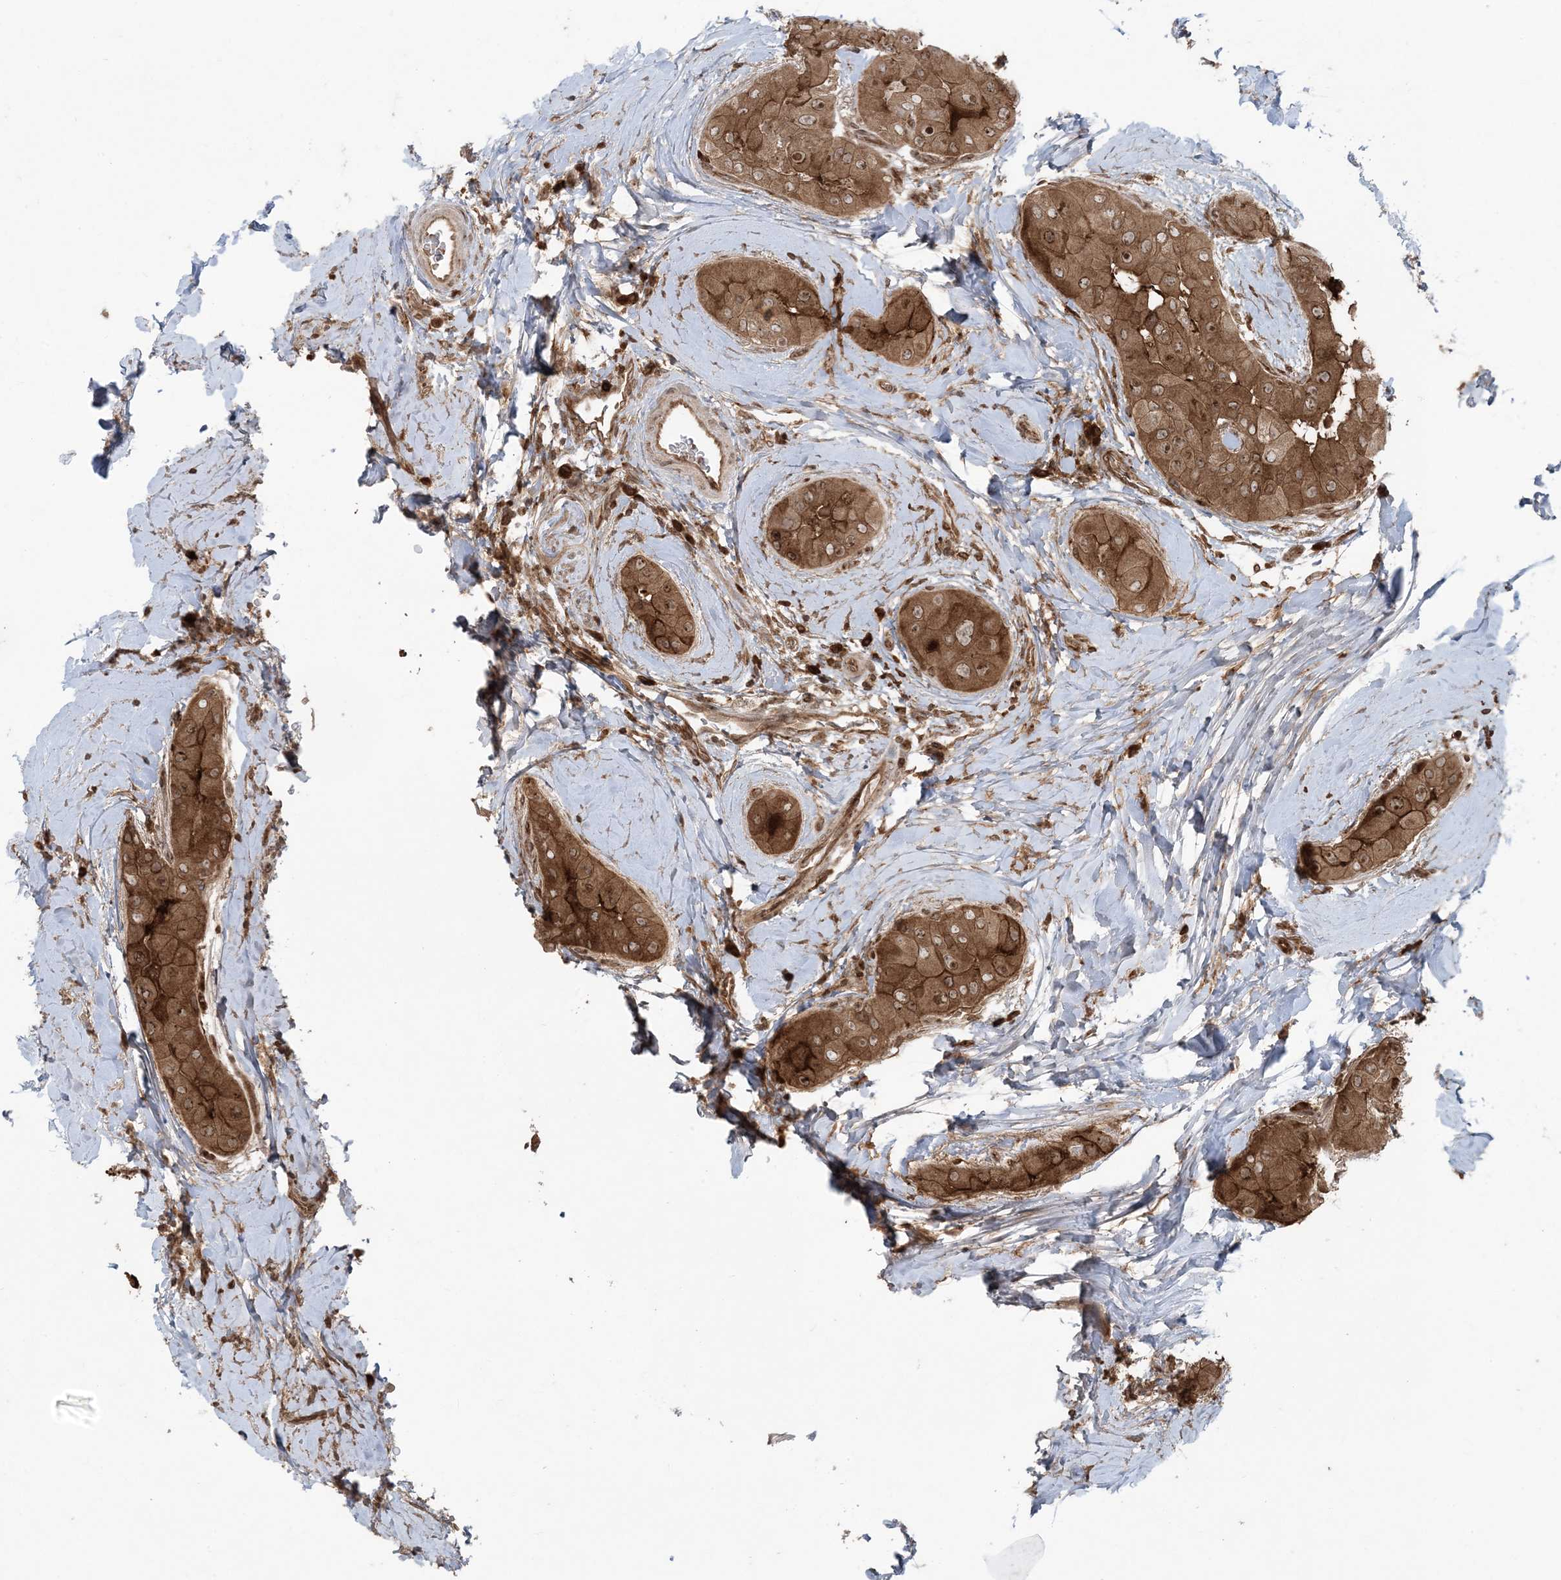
{"staining": {"intensity": "moderate", "quantity": ">75%", "location": "cytoplasmic/membranous,nuclear"}, "tissue": "thyroid cancer", "cell_type": "Tumor cells", "image_type": "cancer", "snomed": [{"axis": "morphology", "description": "Papillary adenocarcinoma, NOS"}, {"axis": "topography", "description": "Thyroid gland"}], "caption": "A micrograph of thyroid cancer (papillary adenocarcinoma) stained for a protein exhibits moderate cytoplasmic/membranous and nuclear brown staining in tumor cells.", "gene": "DDX19B", "patient": {"sex": "male", "age": 33}}